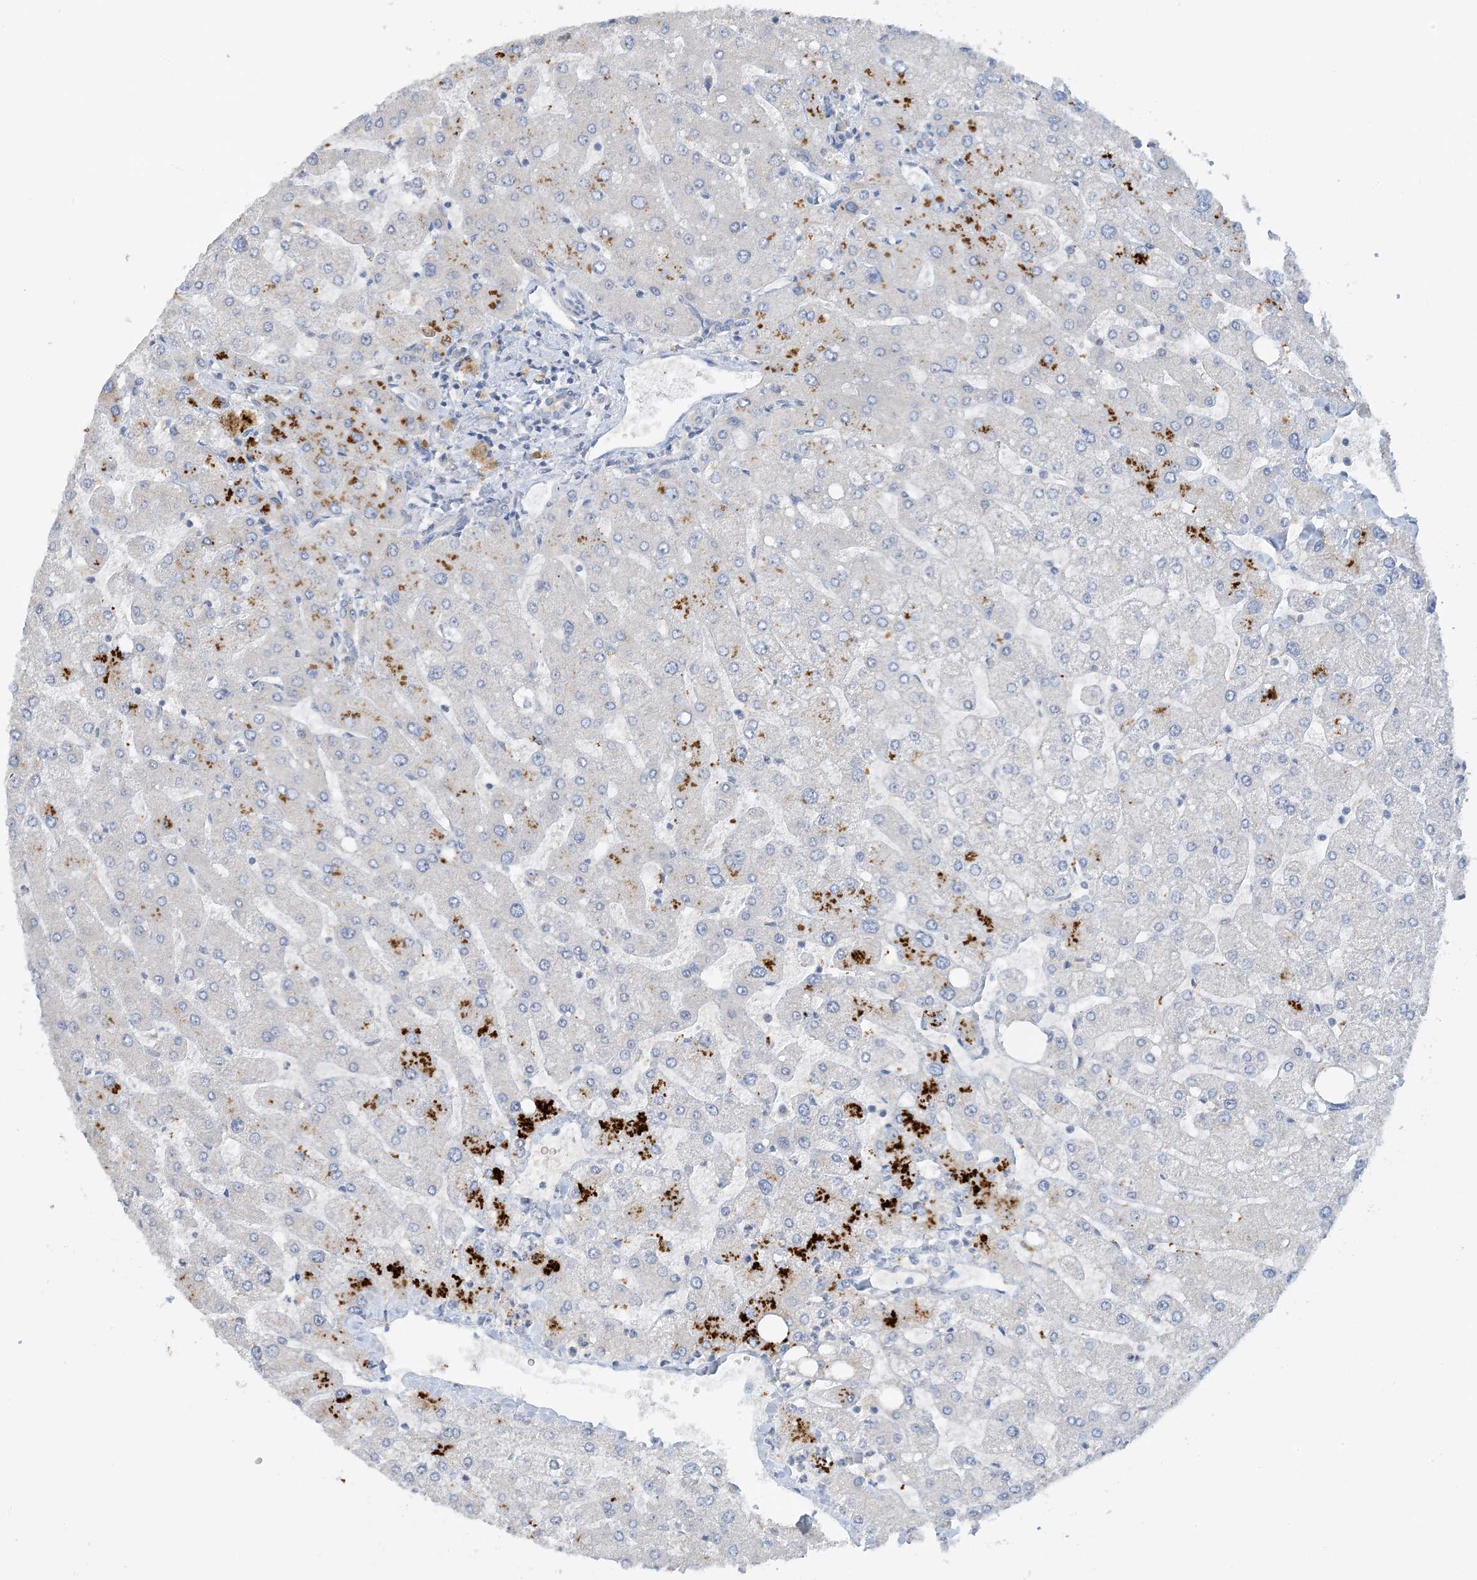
{"staining": {"intensity": "negative", "quantity": "none", "location": "none"}, "tissue": "liver", "cell_type": "Cholangiocytes", "image_type": "normal", "snomed": [{"axis": "morphology", "description": "Normal tissue, NOS"}, {"axis": "topography", "description": "Liver"}], "caption": "This micrograph is of normal liver stained with immunohistochemistry to label a protein in brown with the nuclei are counter-stained blue. There is no staining in cholangiocytes.", "gene": "UBE2E1", "patient": {"sex": "male", "age": 55}}